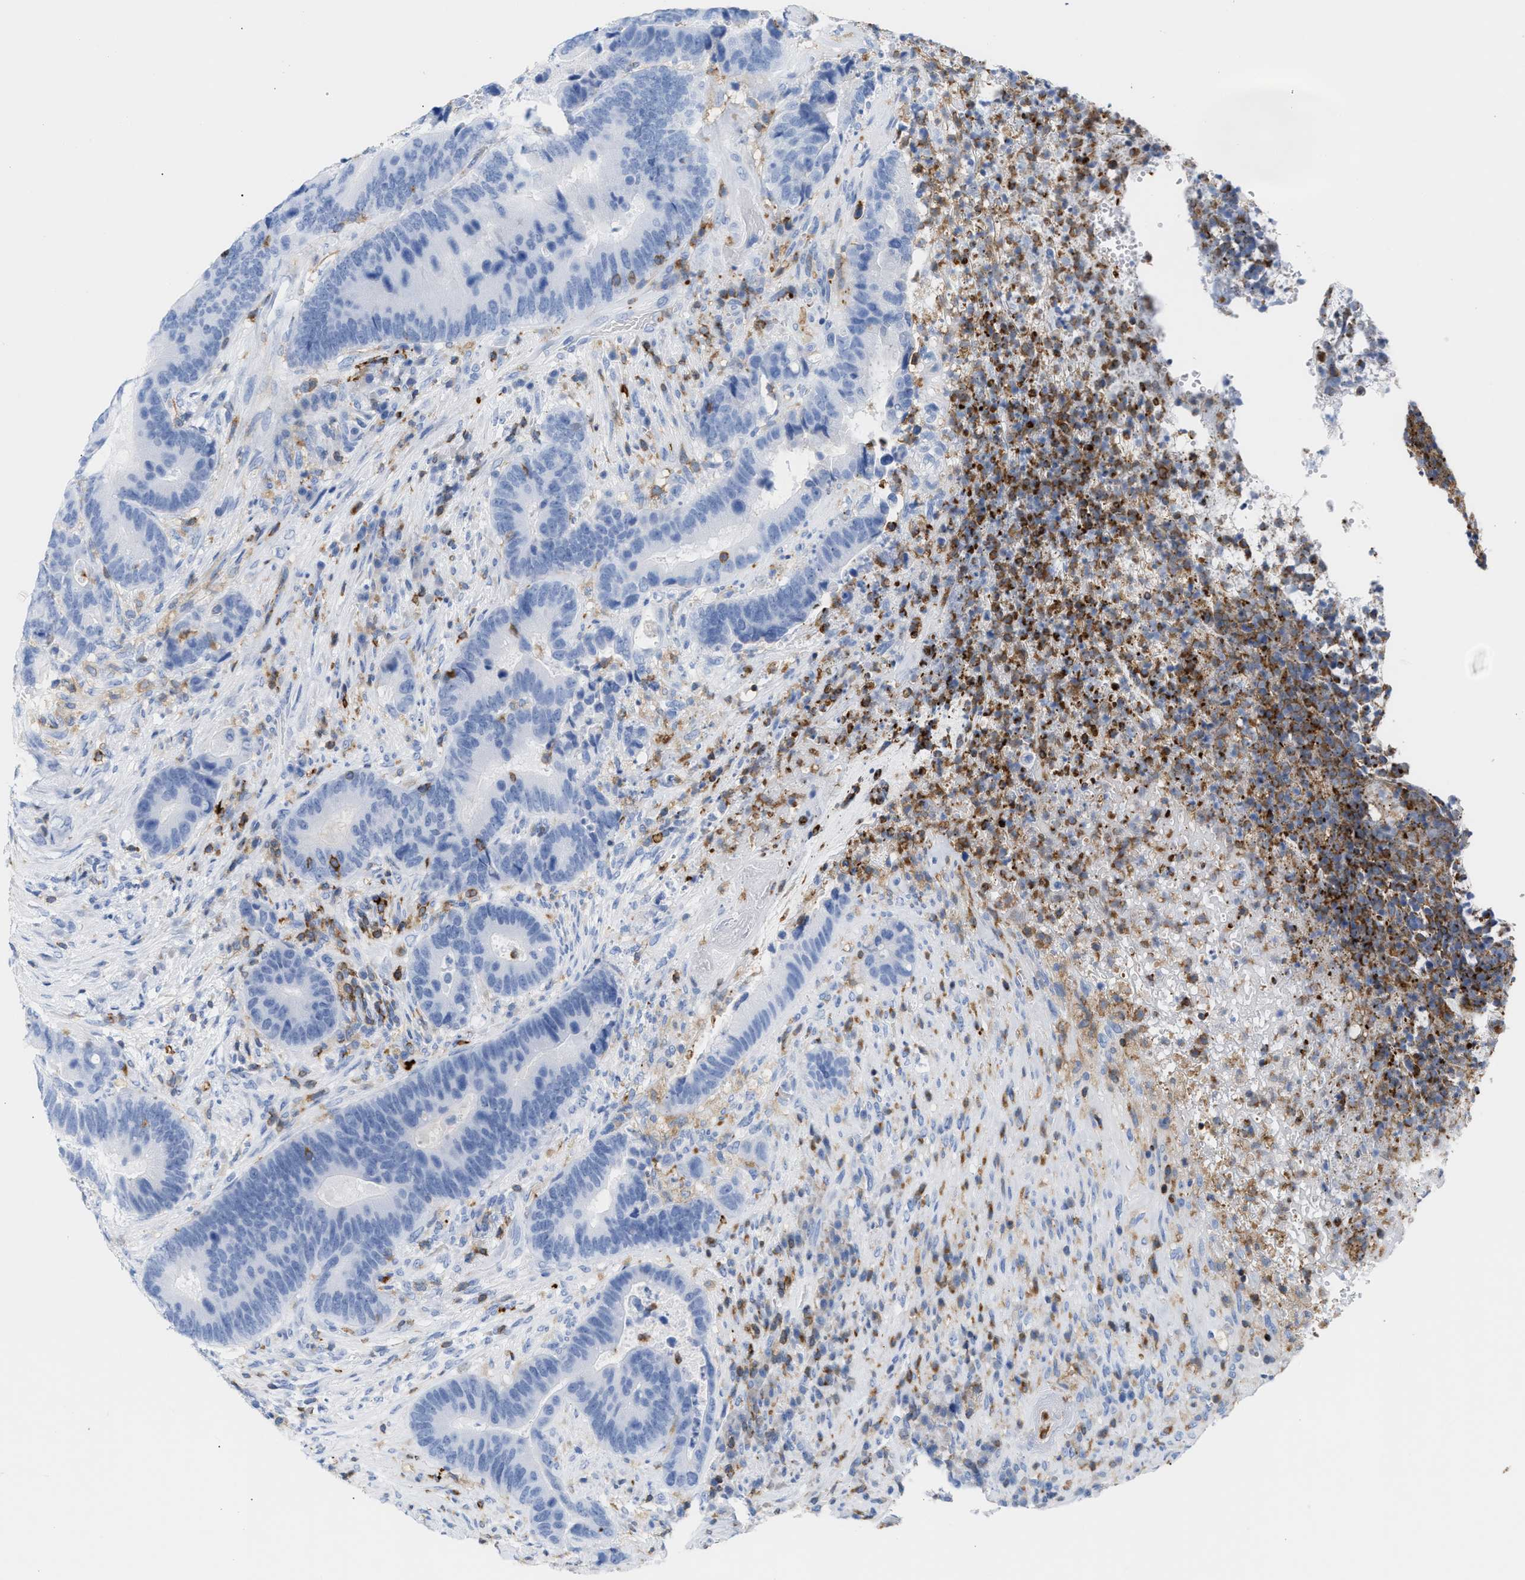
{"staining": {"intensity": "negative", "quantity": "none", "location": "none"}, "tissue": "colorectal cancer", "cell_type": "Tumor cells", "image_type": "cancer", "snomed": [{"axis": "morphology", "description": "Adenocarcinoma, NOS"}, {"axis": "topography", "description": "Rectum"}], "caption": "DAB (3,3'-diaminobenzidine) immunohistochemical staining of colorectal cancer (adenocarcinoma) exhibits no significant expression in tumor cells.", "gene": "LCP1", "patient": {"sex": "female", "age": 89}}